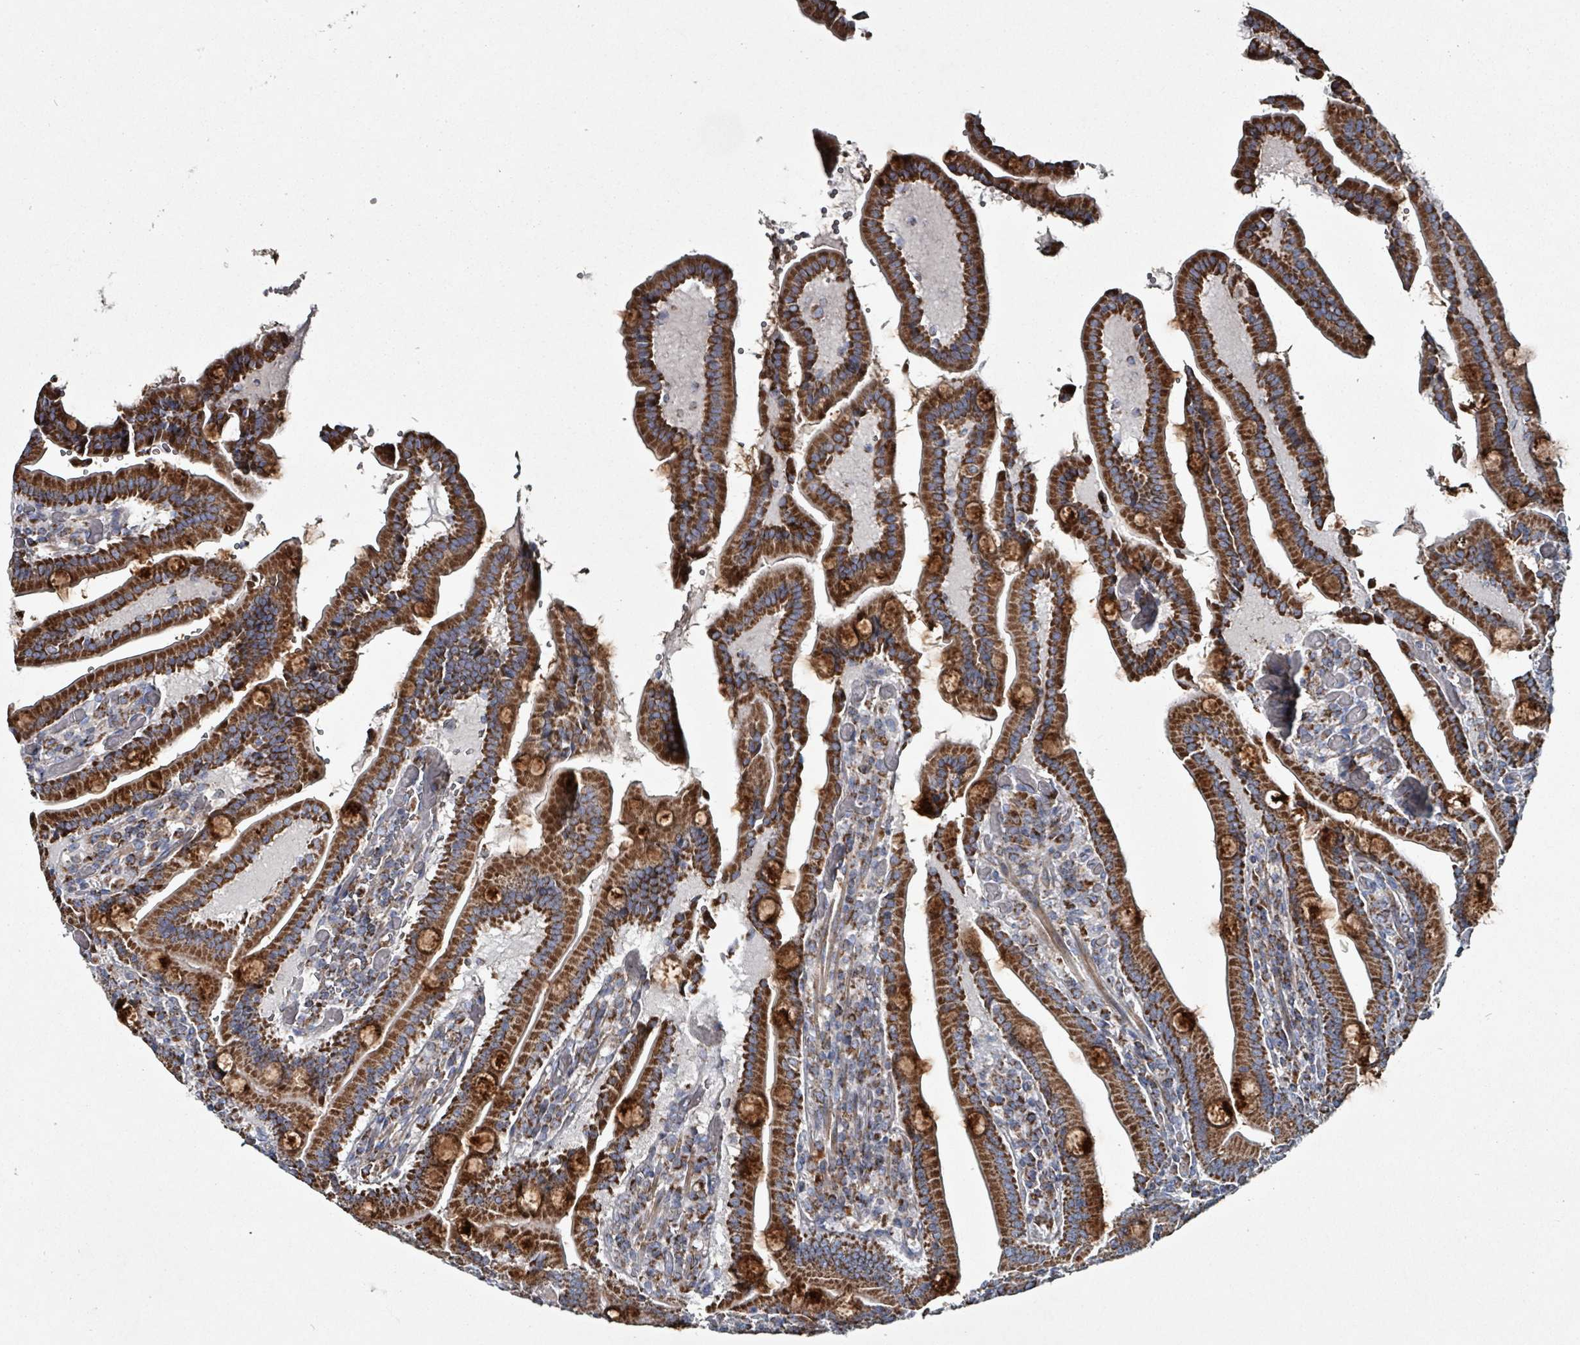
{"staining": {"intensity": "strong", "quantity": ">75%", "location": "cytoplasmic/membranous"}, "tissue": "duodenum", "cell_type": "Glandular cells", "image_type": "normal", "snomed": [{"axis": "morphology", "description": "Normal tissue, NOS"}, {"axis": "topography", "description": "Duodenum"}], "caption": "A high amount of strong cytoplasmic/membranous positivity is identified in approximately >75% of glandular cells in unremarkable duodenum.", "gene": "ABHD18", "patient": {"sex": "female", "age": 62}}